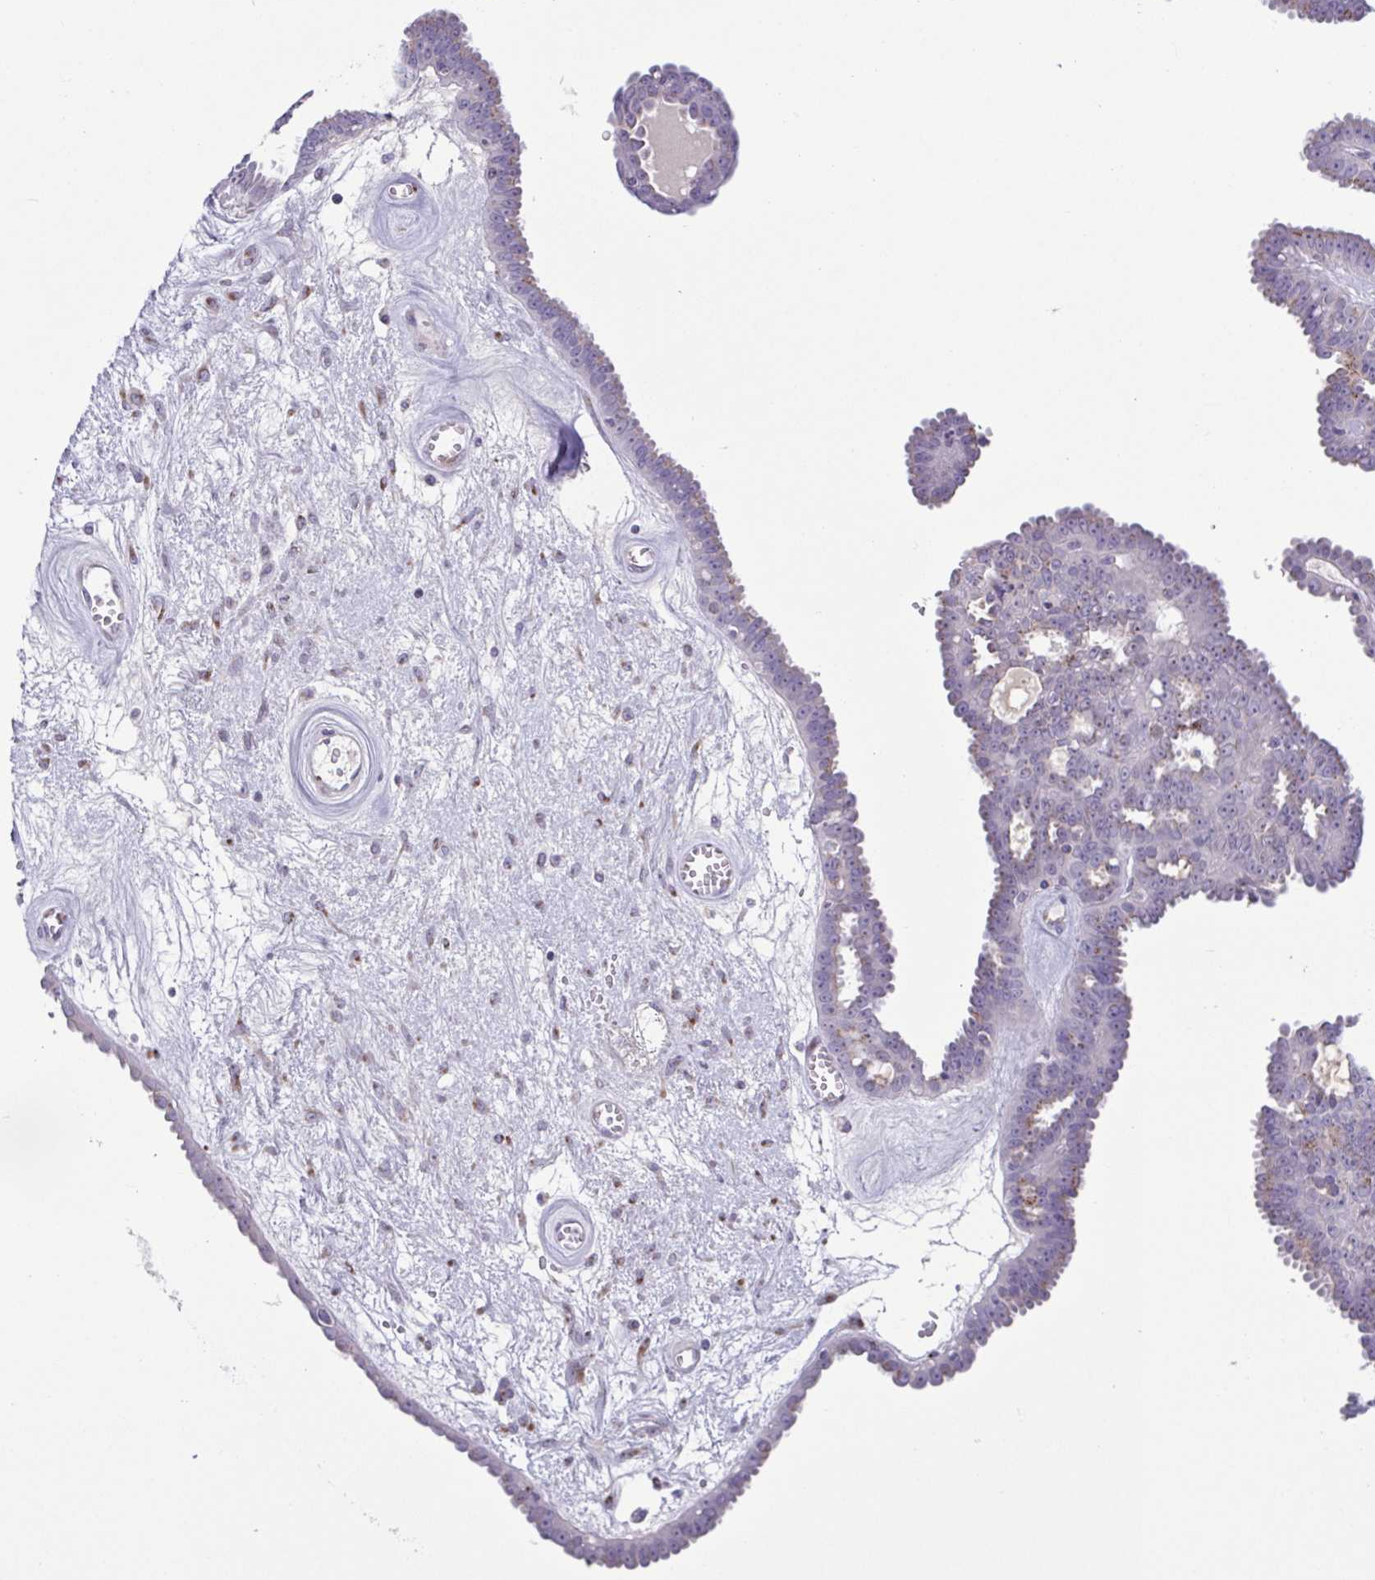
{"staining": {"intensity": "moderate", "quantity": "<25%", "location": "cytoplasmic/membranous"}, "tissue": "ovarian cancer", "cell_type": "Tumor cells", "image_type": "cancer", "snomed": [{"axis": "morphology", "description": "Cystadenocarcinoma, serous, NOS"}, {"axis": "topography", "description": "Ovary"}], "caption": "IHC of human ovarian cancer demonstrates low levels of moderate cytoplasmic/membranous positivity in approximately <25% of tumor cells.", "gene": "COL17A1", "patient": {"sex": "female", "age": 71}}